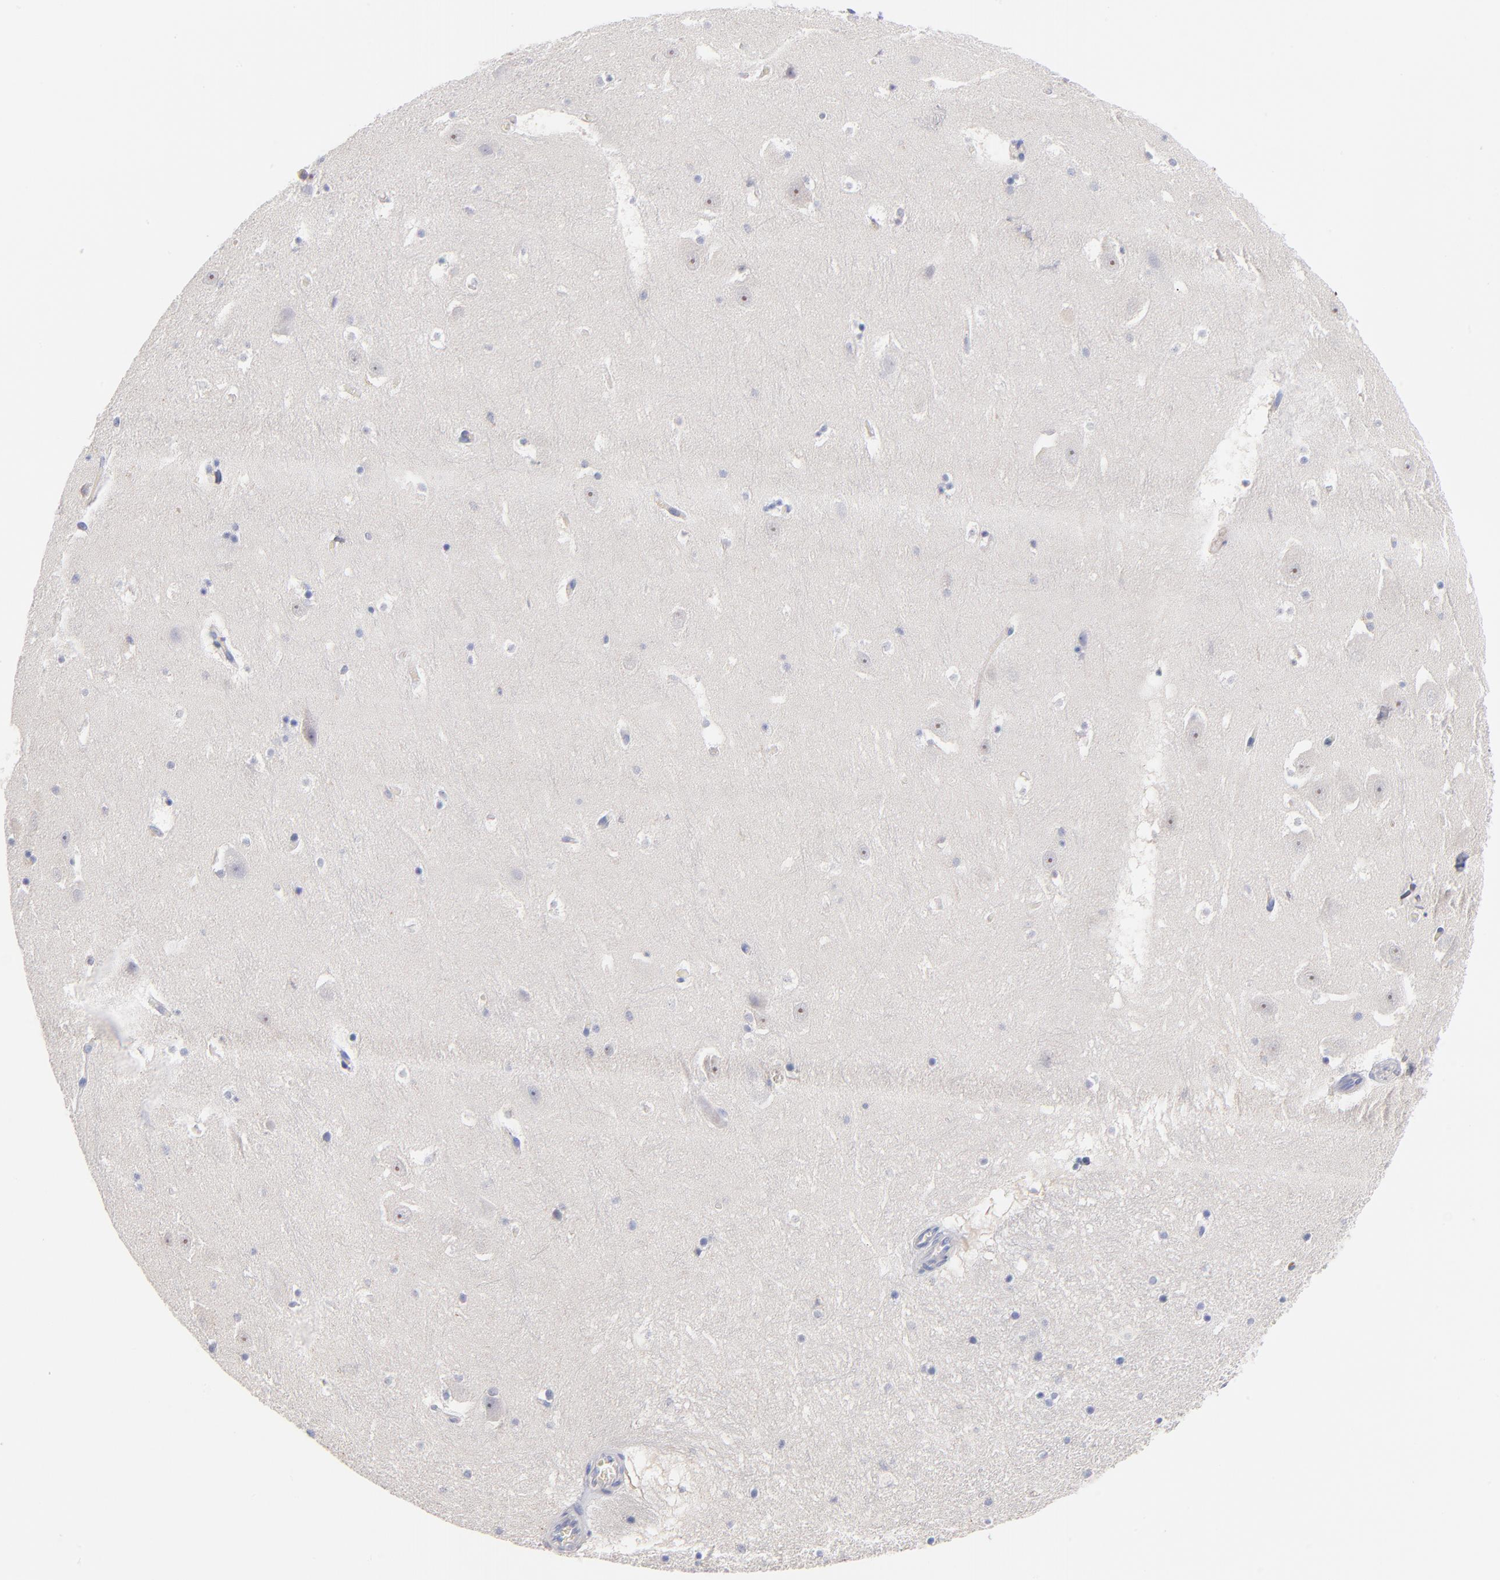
{"staining": {"intensity": "negative", "quantity": "none", "location": "none"}, "tissue": "hippocampus", "cell_type": "Glial cells", "image_type": "normal", "snomed": [{"axis": "morphology", "description": "Normal tissue, NOS"}, {"axis": "topography", "description": "Hippocampus"}], "caption": "Human hippocampus stained for a protein using immunohistochemistry reveals no staining in glial cells.", "gene": "KREMEN2", "patient": {"sex": "male", "age": 45}}